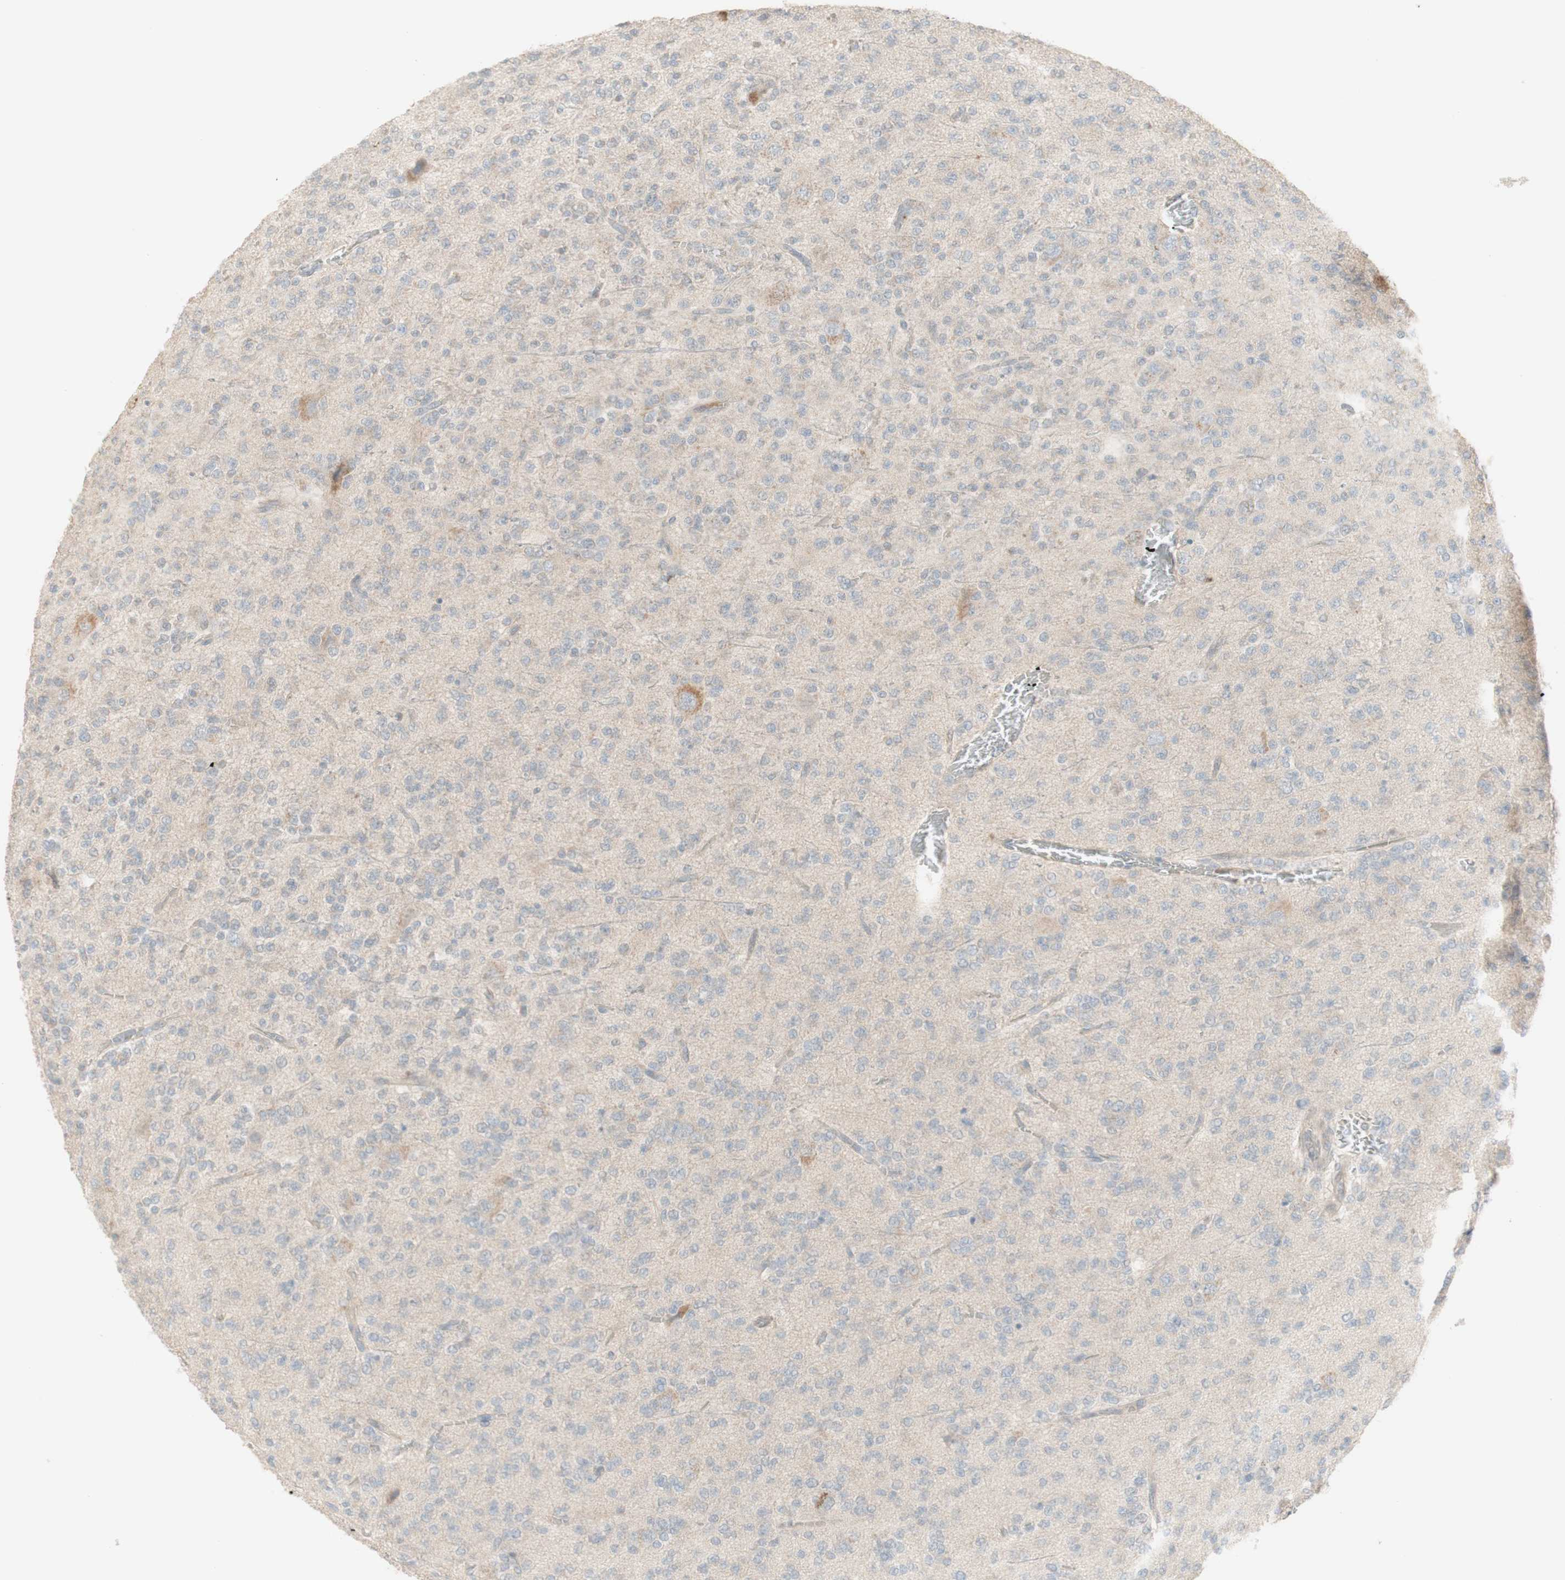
{"staining": {"intensity": "weak", "quantity": "<25%", "location": "cytoplasmic/membranous"}, "tissue": "glioma", "cell_type": "Tumor cells", "image_type": "cancer", "snomed": [{"axis": "morphology", "description": "Glioma, malignant, Low grade"}, {"axis": "topography", "description": "Brain"}], "caption": "The IHC image has no significant staining in tumor cells of malignant glioma (low-grade) tissue.", "gene": "PTGER4", "patient": {"sex": "male", "age": 38}}